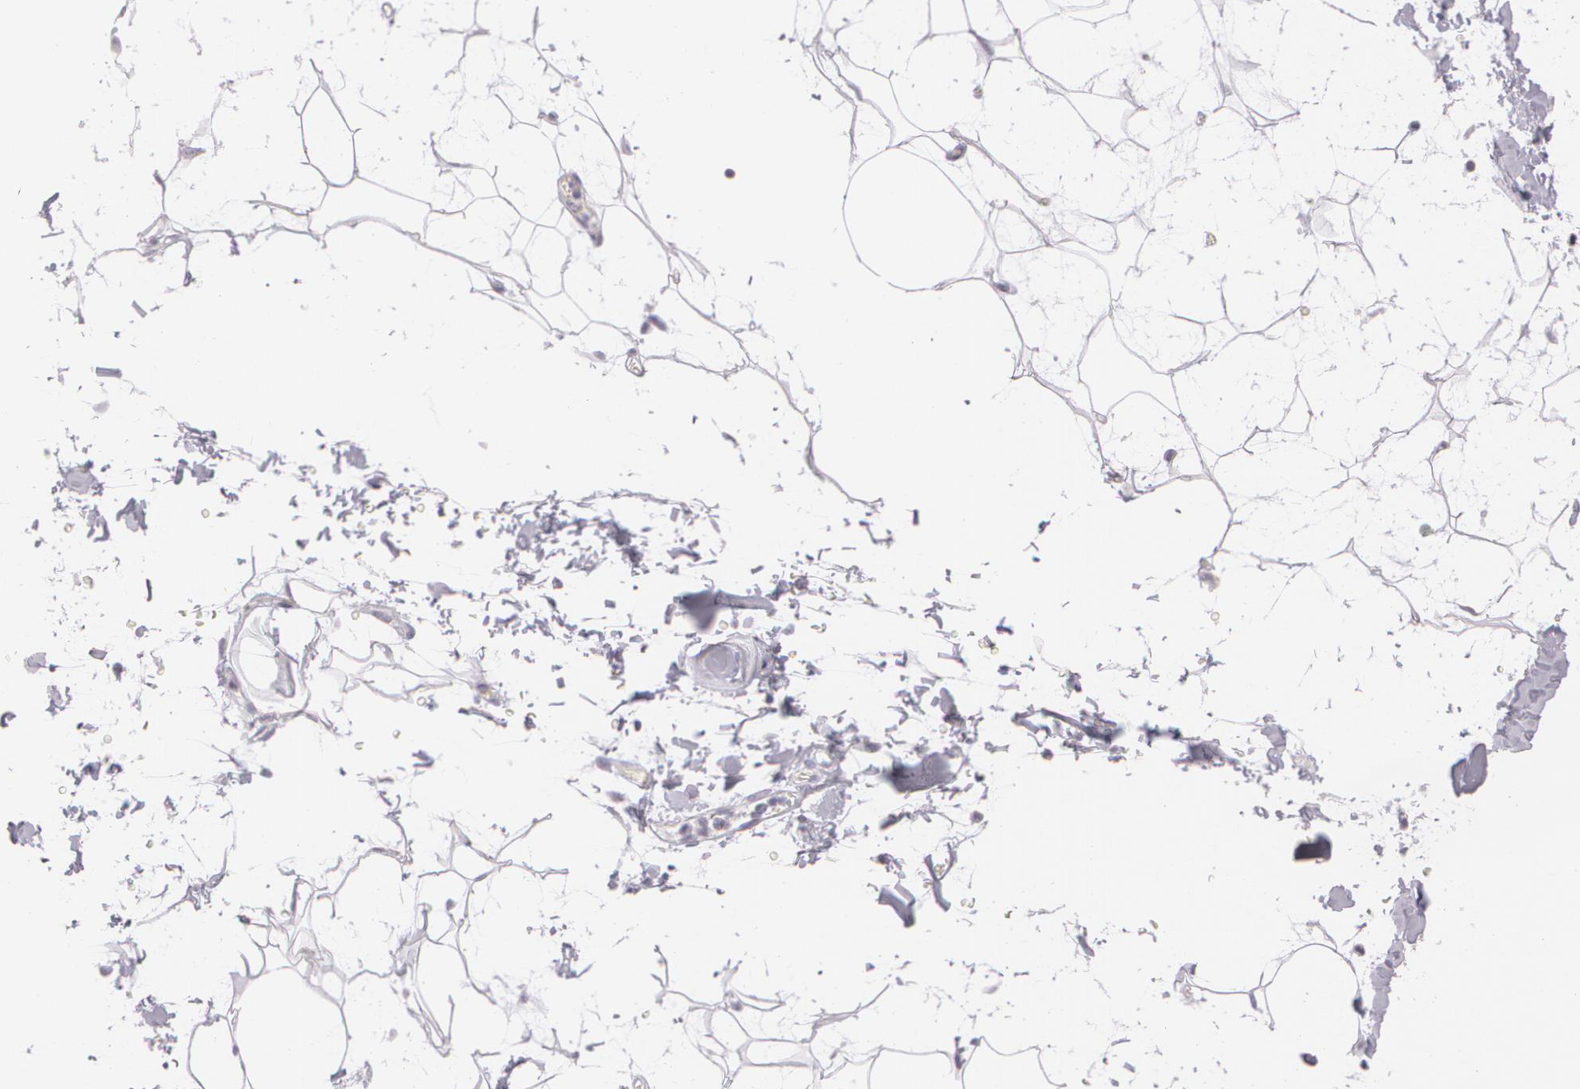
{"staining": {"intensity": "negative", "quantity": "none", "location": "none"}, "tissue": "adipose tissue", "cell_type": "Adipocytes", "image_type": "normal", "snomed": [{"axis": "morphology", "description": "Normal tissue, NOS"}, {"axis": "topography", "description": "Soft tissue"}], "caption": "High magnification brightfield microscopy of normal adipose tissue stained with DAB (3,3'-diaminobenzidine) (brown) and counterstained with hematoxylin (blue): adipocytes show no significant staining. (DAB immunohistochemistry (IHC) with hematoxylin counter stain).", "gene": "MAP2", "patient": {"sex": "male", "age": 72}}